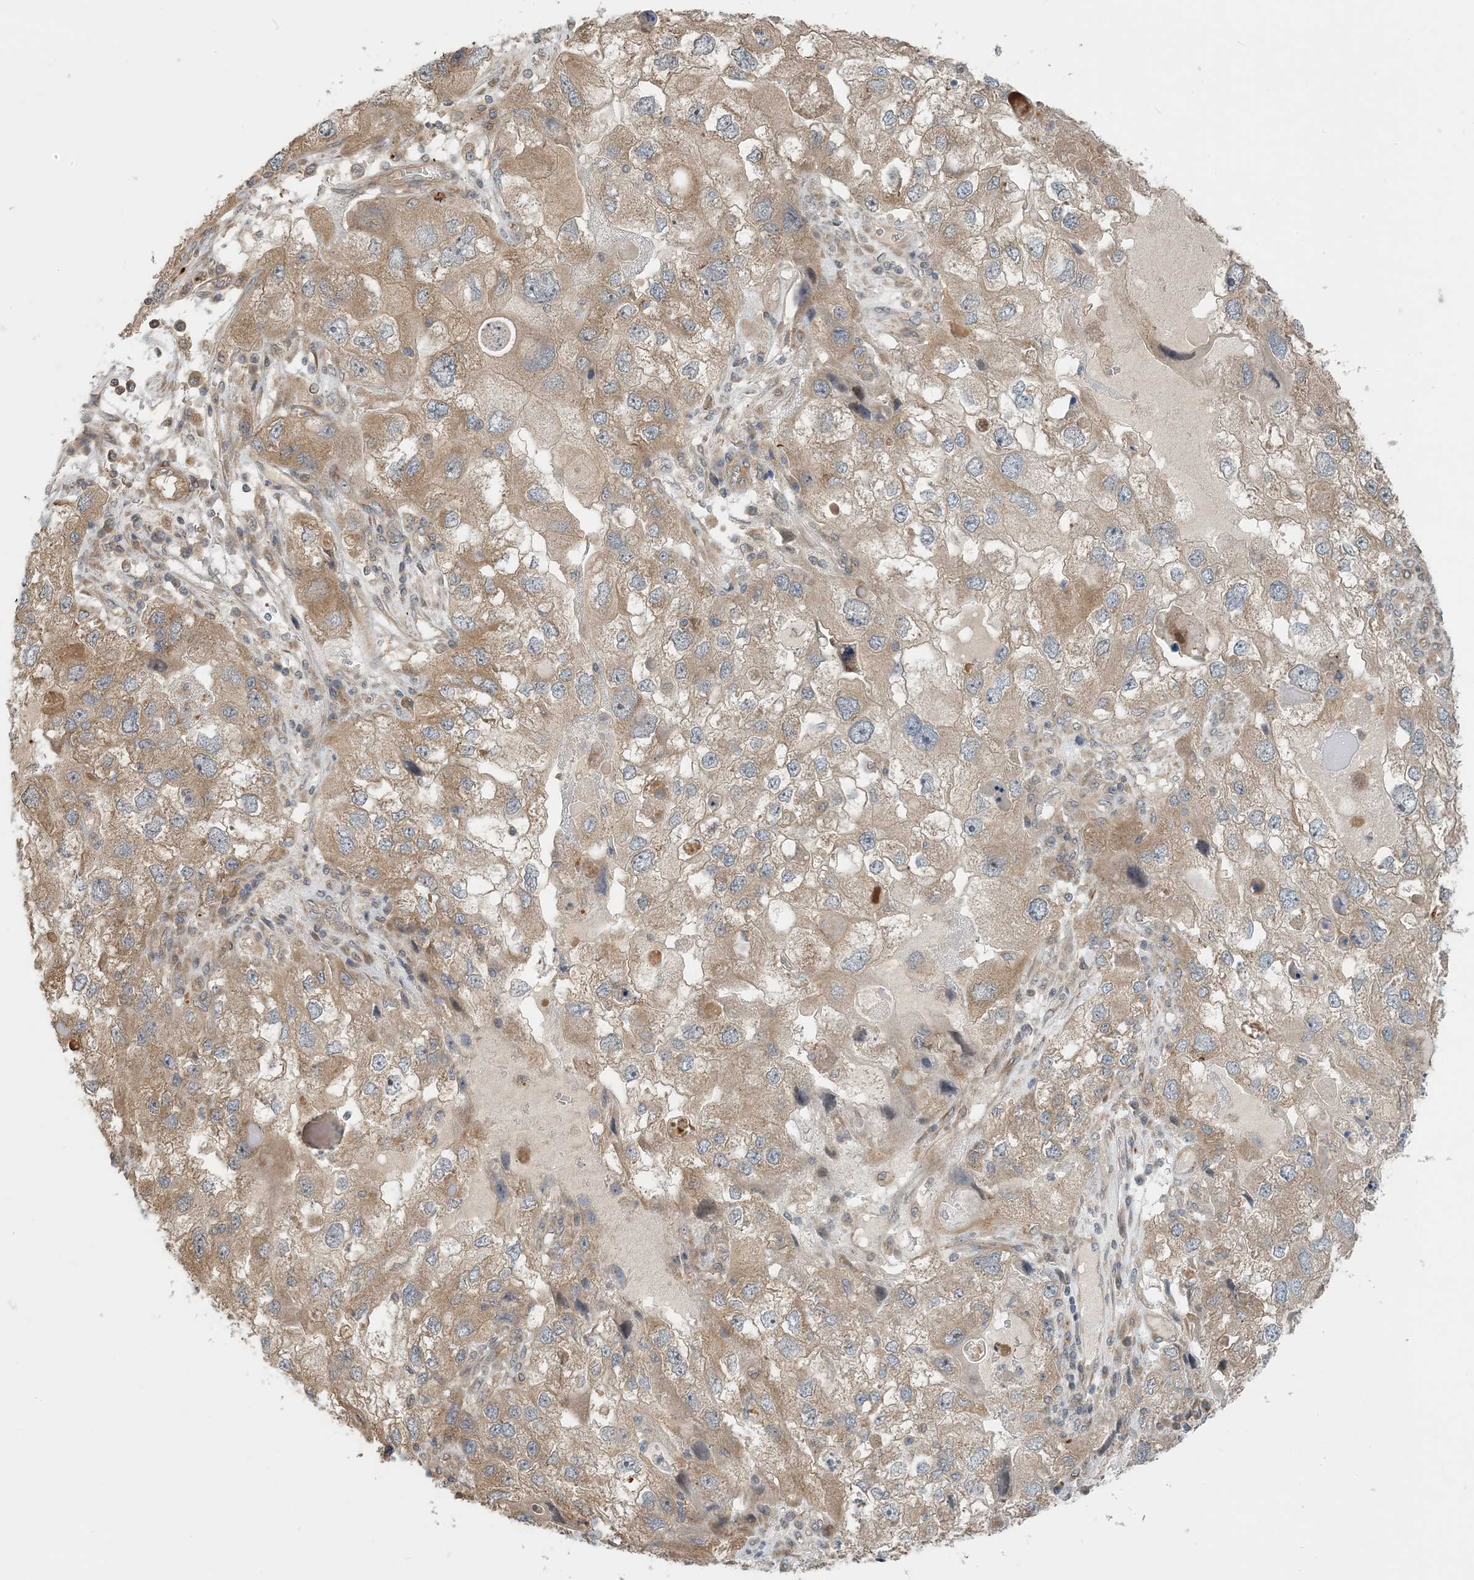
{"staining": {"intensity": "moderate", "quantity": "25%-75%", "location": "cytoplasmic/membranous"}, "tissue": "endometrial cancer", "cell_type": "Tumor cells", "image_type": "cancer", "snomed": [{"axis": "morphology", "description": "Adenocarcinoma, NOS"}, {"axis": "topography", "description": "Endometrium"}], "caption": "Immunohistochemical staining of adenocarcinoma (endometrial) demonstrates moderate cytoplasmic/membranous protein staining in about 25%-75% of tumor cells.", "gene": "ZBTB3", "patient": {"sex": "female", "age": 49}}